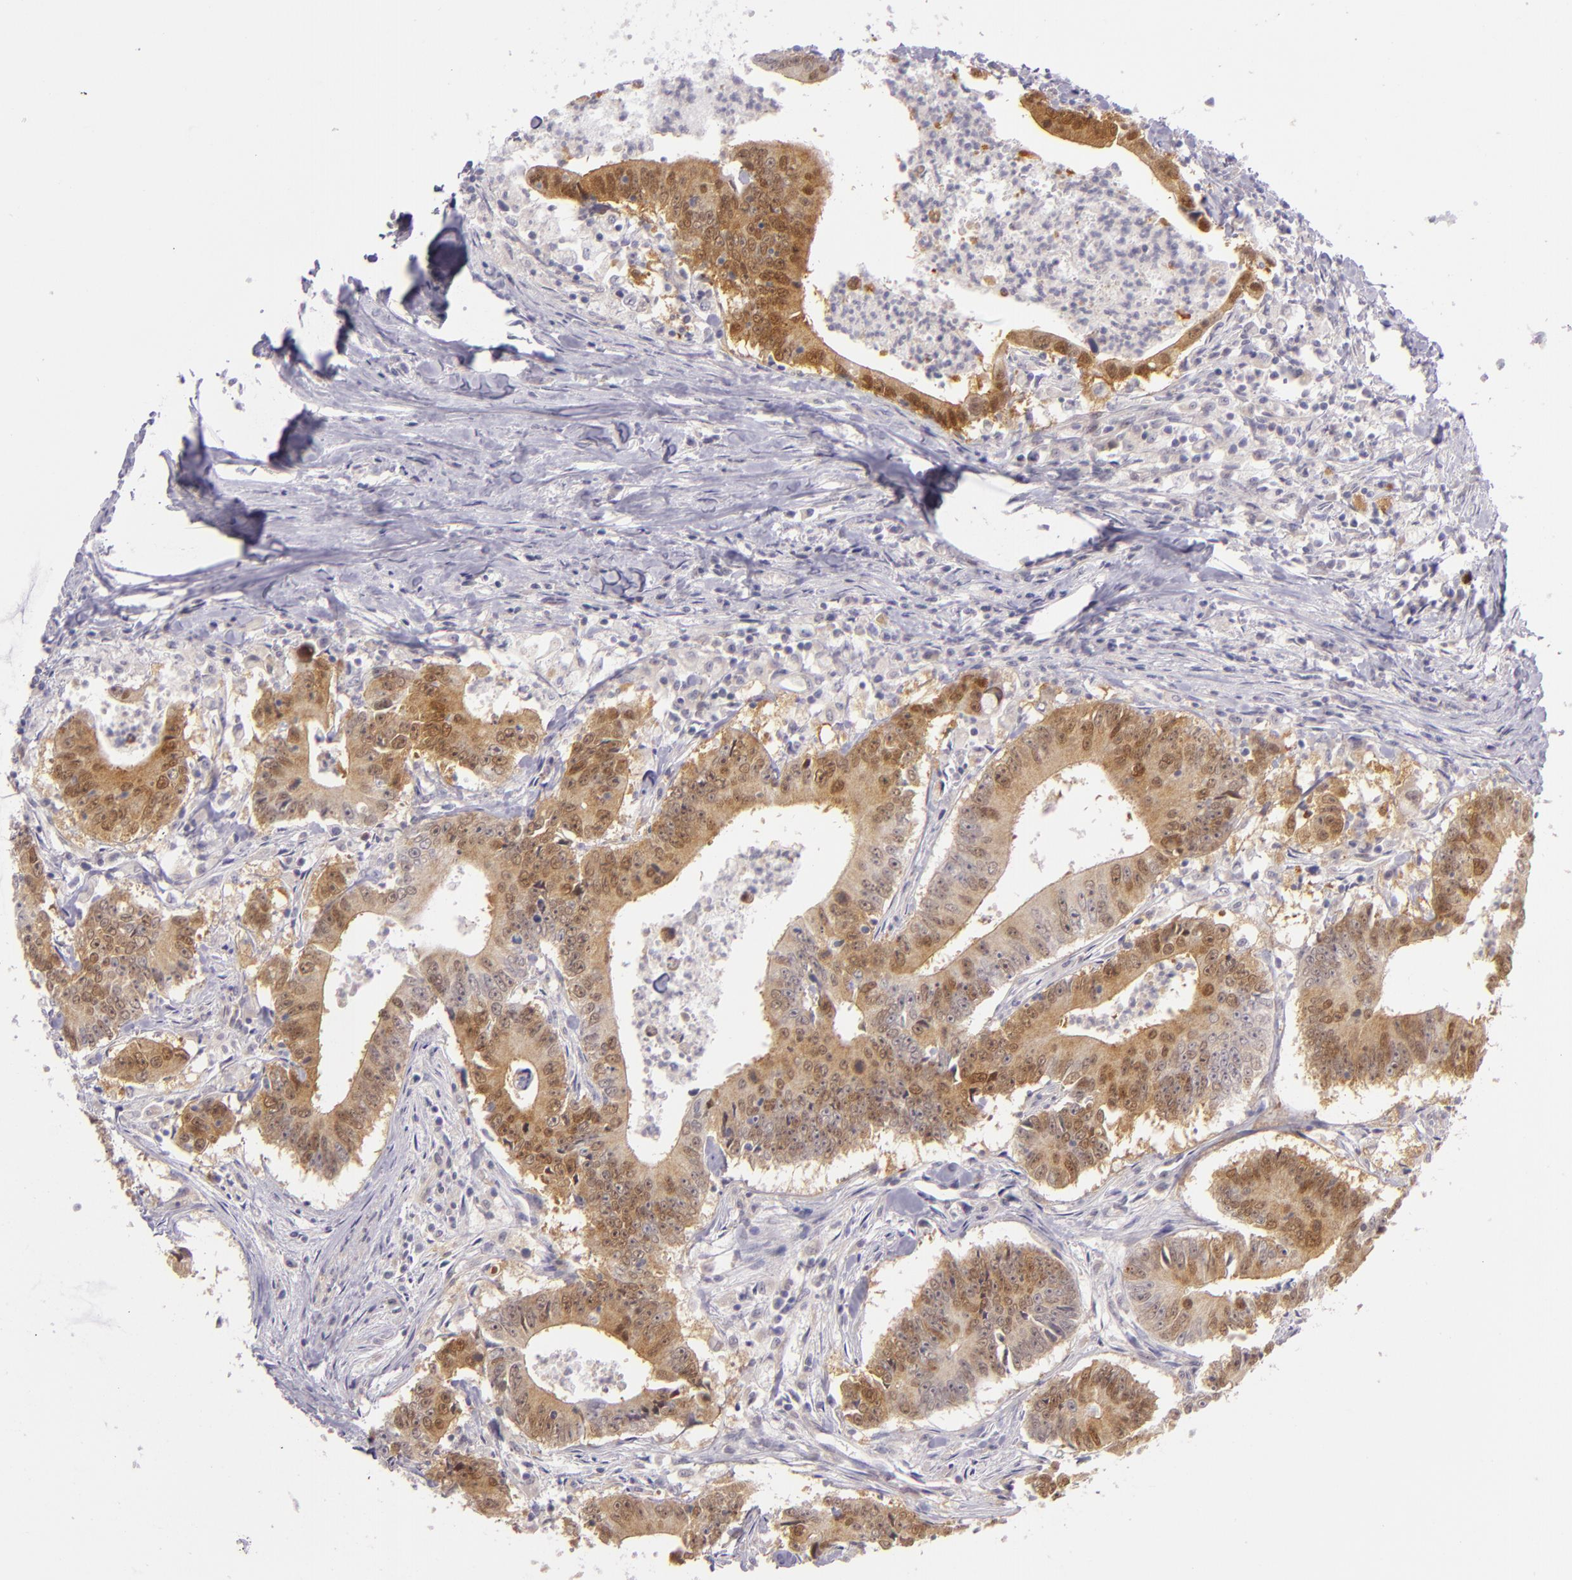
{"staining": {"intensity": "moderate", "quantity": ">75%", "location": "cytoplasmic/membranous,nuclear"}, "tissue": "colorectal cancer", "cell_type": "Tumor cells", "image_type": "cancer", "snomed": [{"axis": "morphology", "description": "Adenocarcinoma, NOS"}, {"axis": "topography", "description": "Colon"}], "caption": "Adenocarcinoma (colorectal) tissue demonstrates moderate cytoplasmic/membranous and nuclear positivity in approximately >75% of tumor cells (Brightfield microscopy of DAB IHC at high magnification).", "gene": "CSE1L", "patient": {"sex": "male", "age": 55}}